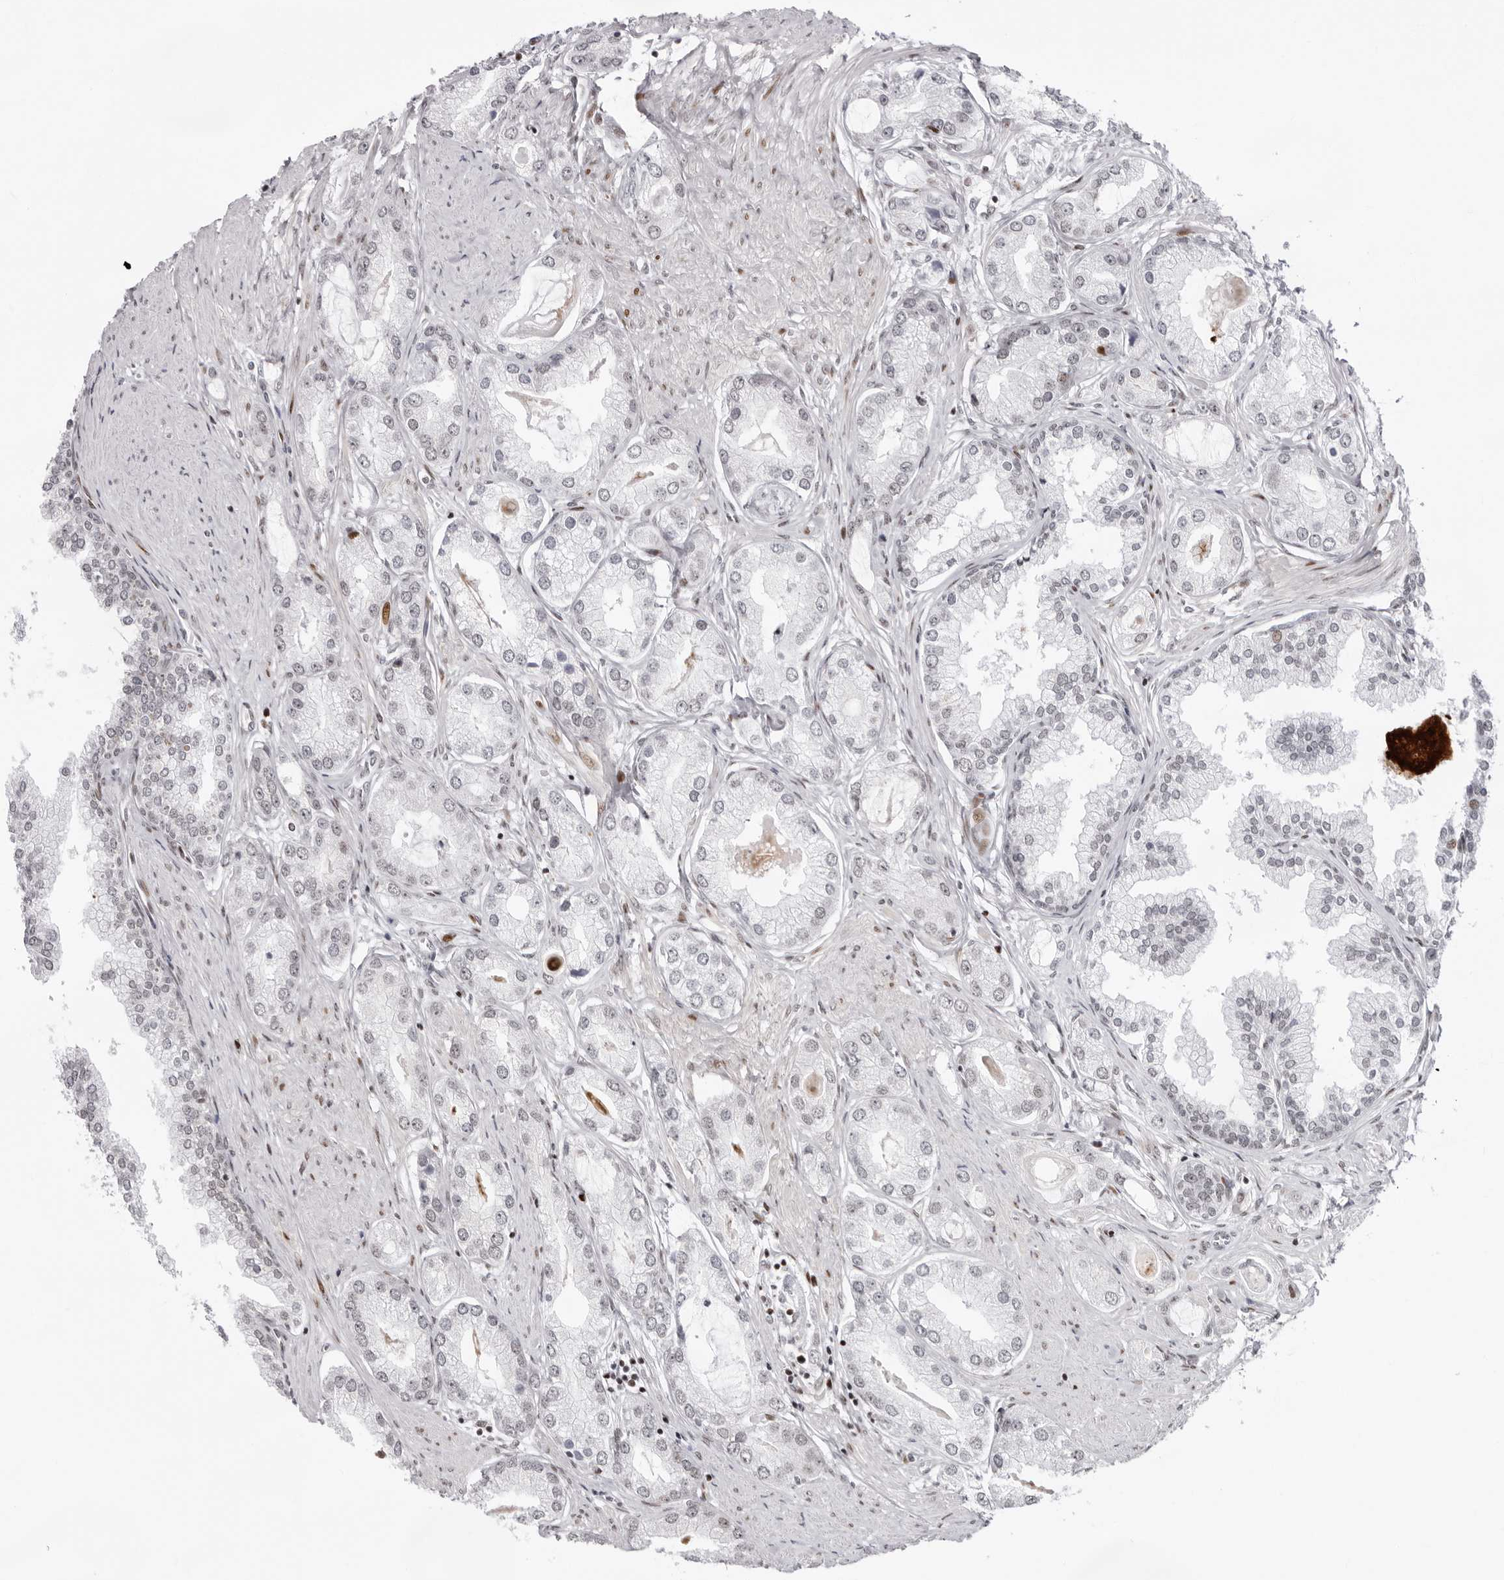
{"staining": {"intensity": "negative", "quantity": "none", "location": "none"}, "tissue": "prostate cancer", "cell_type": "Tumor cells", "image_type": "cancer", "snomed": [{"axis": "morphology", "description": "Adenocarcinoma, Low grade"}, {"axis": "topography", "description": "Prostate"}], "caption": "IHC of human adenocarcinoma (low-grade) (prostate) demonstrates no positivity in tumor cells.", "gene": "NTPCR", "patient": {"sex": "male", "age": 62}}